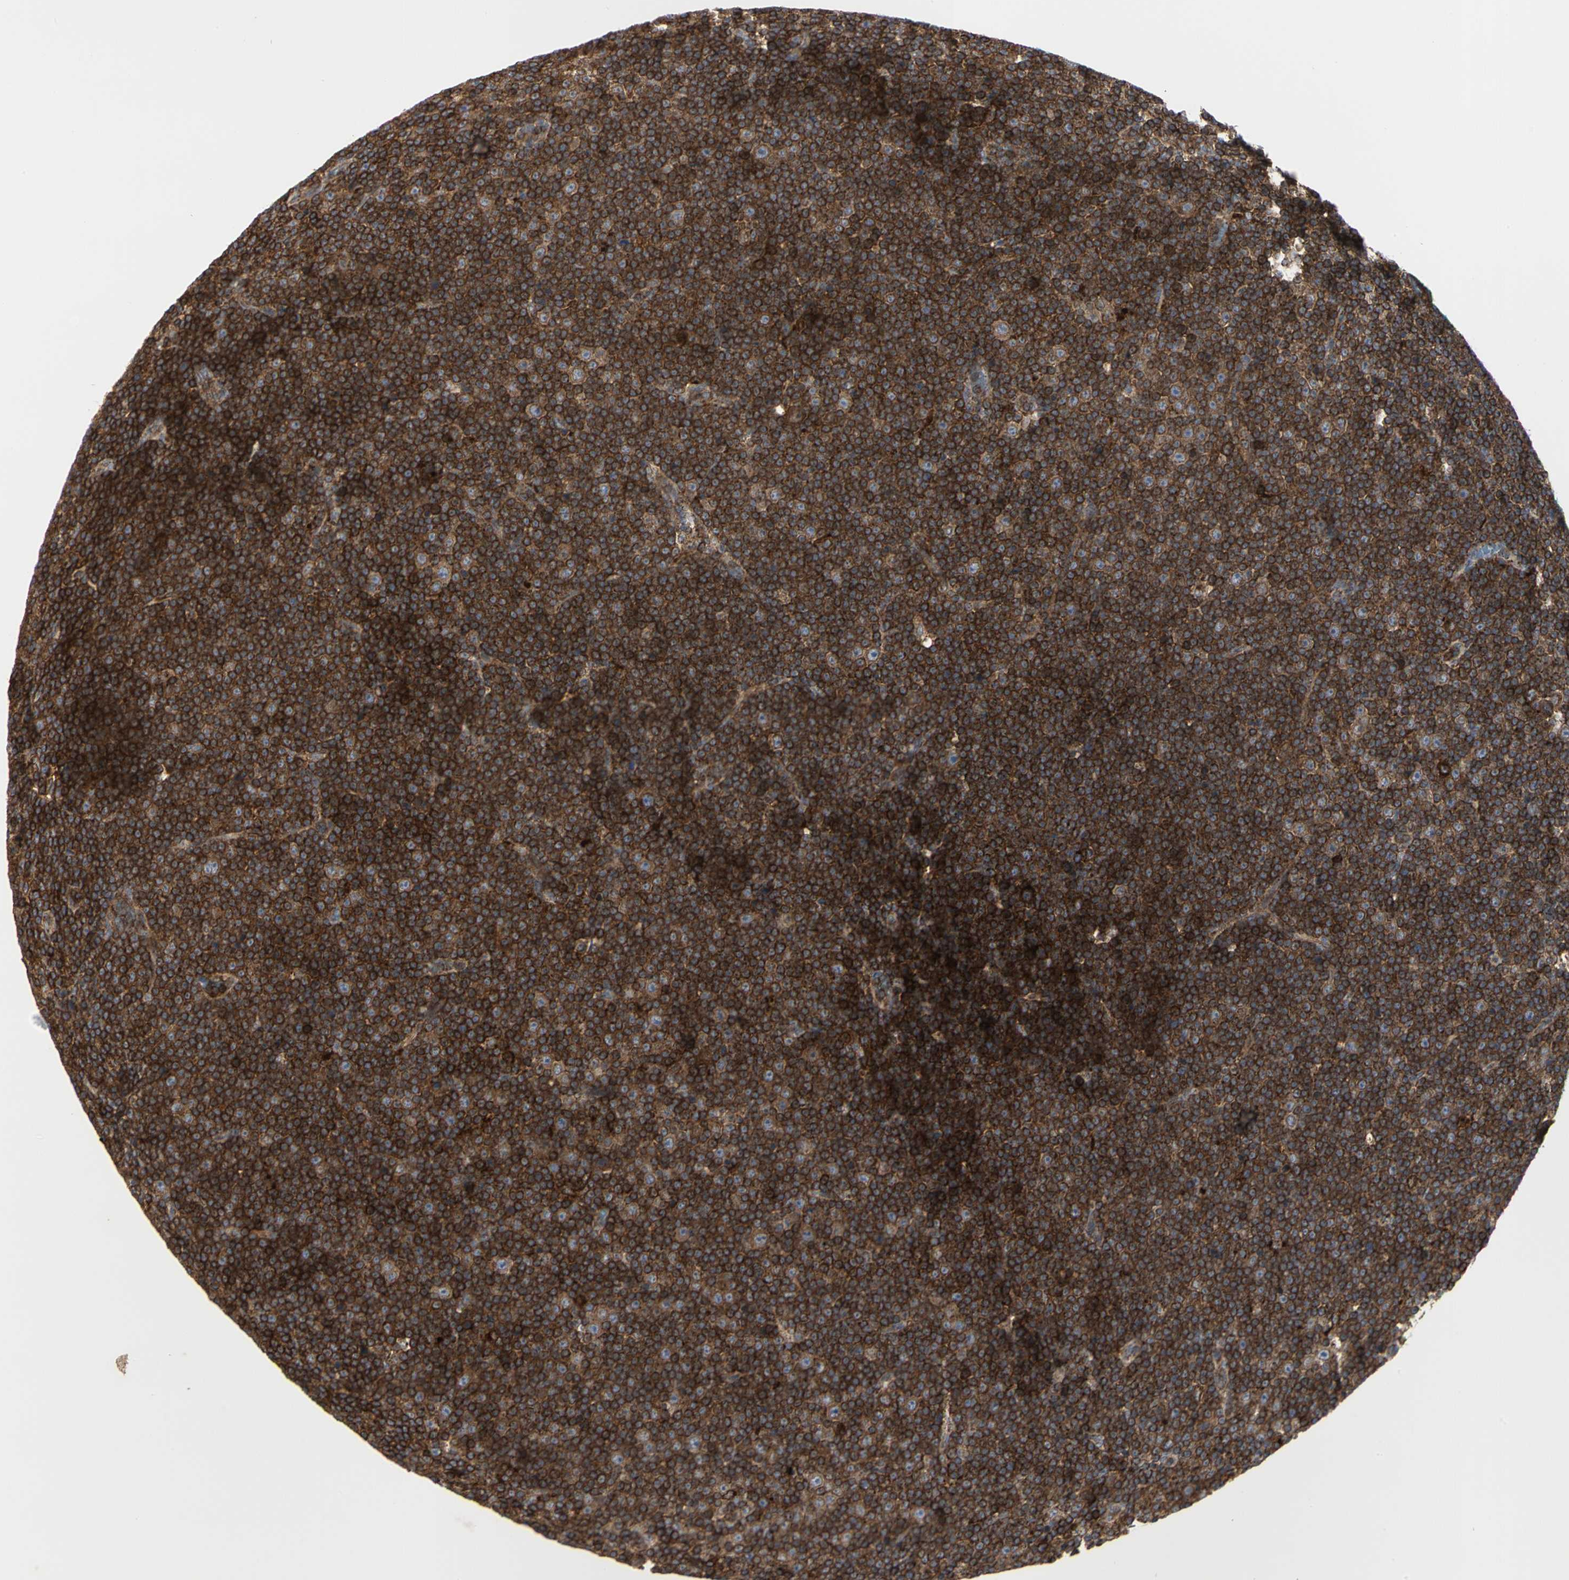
{"staining": {"intensity": "strong", "quantity": ">75%", "location": "cytoplasmic/membranous"}, "tissue": "lymphoma", "cell_type": "Tumor cells", "image_type": "cancer", "snomed": [{"axis": "morphology", "description": "Malignant lymphoma, non-Hodgkin's type, Low grade"}, {"axis": "topography", "description": "Lymph node"}], "caption": "Immunohistochemistry (IHC) micrograph of human lymphoma stained for a protein (brown), which demonstrates high levels of strong cytoplasmic/membranous staining in about >75% of tumor cells.", "gene": "NAPG", "patient": {"sex": "female", "age": 67}}